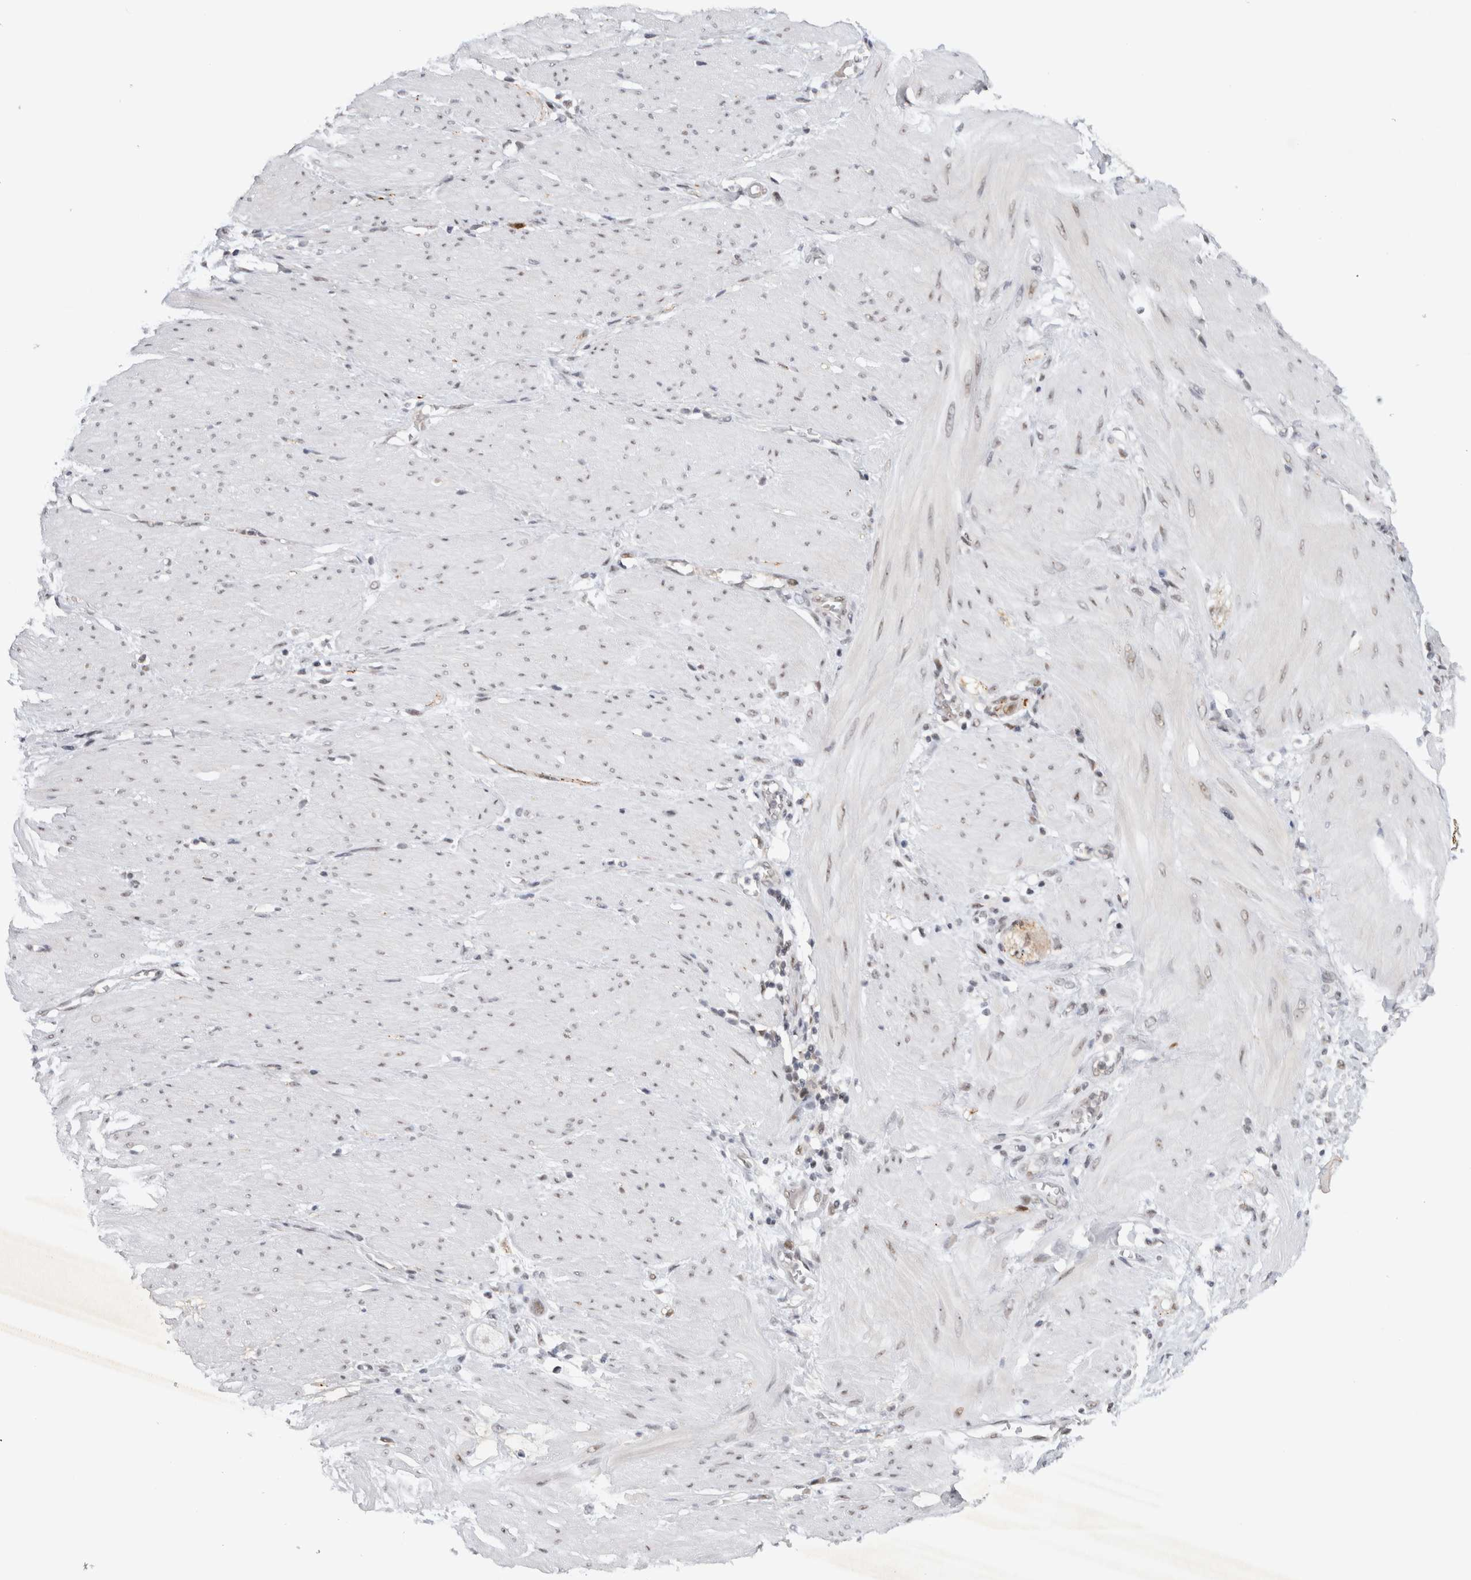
{"staining": {"intensity": "weak", "quantity": "<25%", "location": "nuclear"}, "tissue": "stomach cancer", "cell_type": "Tumor cells", "image_type": "cancer", "snomed": [{"axis": "morphology", "description": "Adenocarcinoma, NOS"}, {"axis": "topography", "description": "Stomach"}, {"axis": "topography", "description": "Stomach, lower"}], "caption": "An immunohistochemistry micrograph of adenocarcinoma (stomach) is shown. There is no staining in tumor cells of adenocarcinoma (stomach).", "gene": "HESX1", "patient": {"sex": "female", "age": 48}}